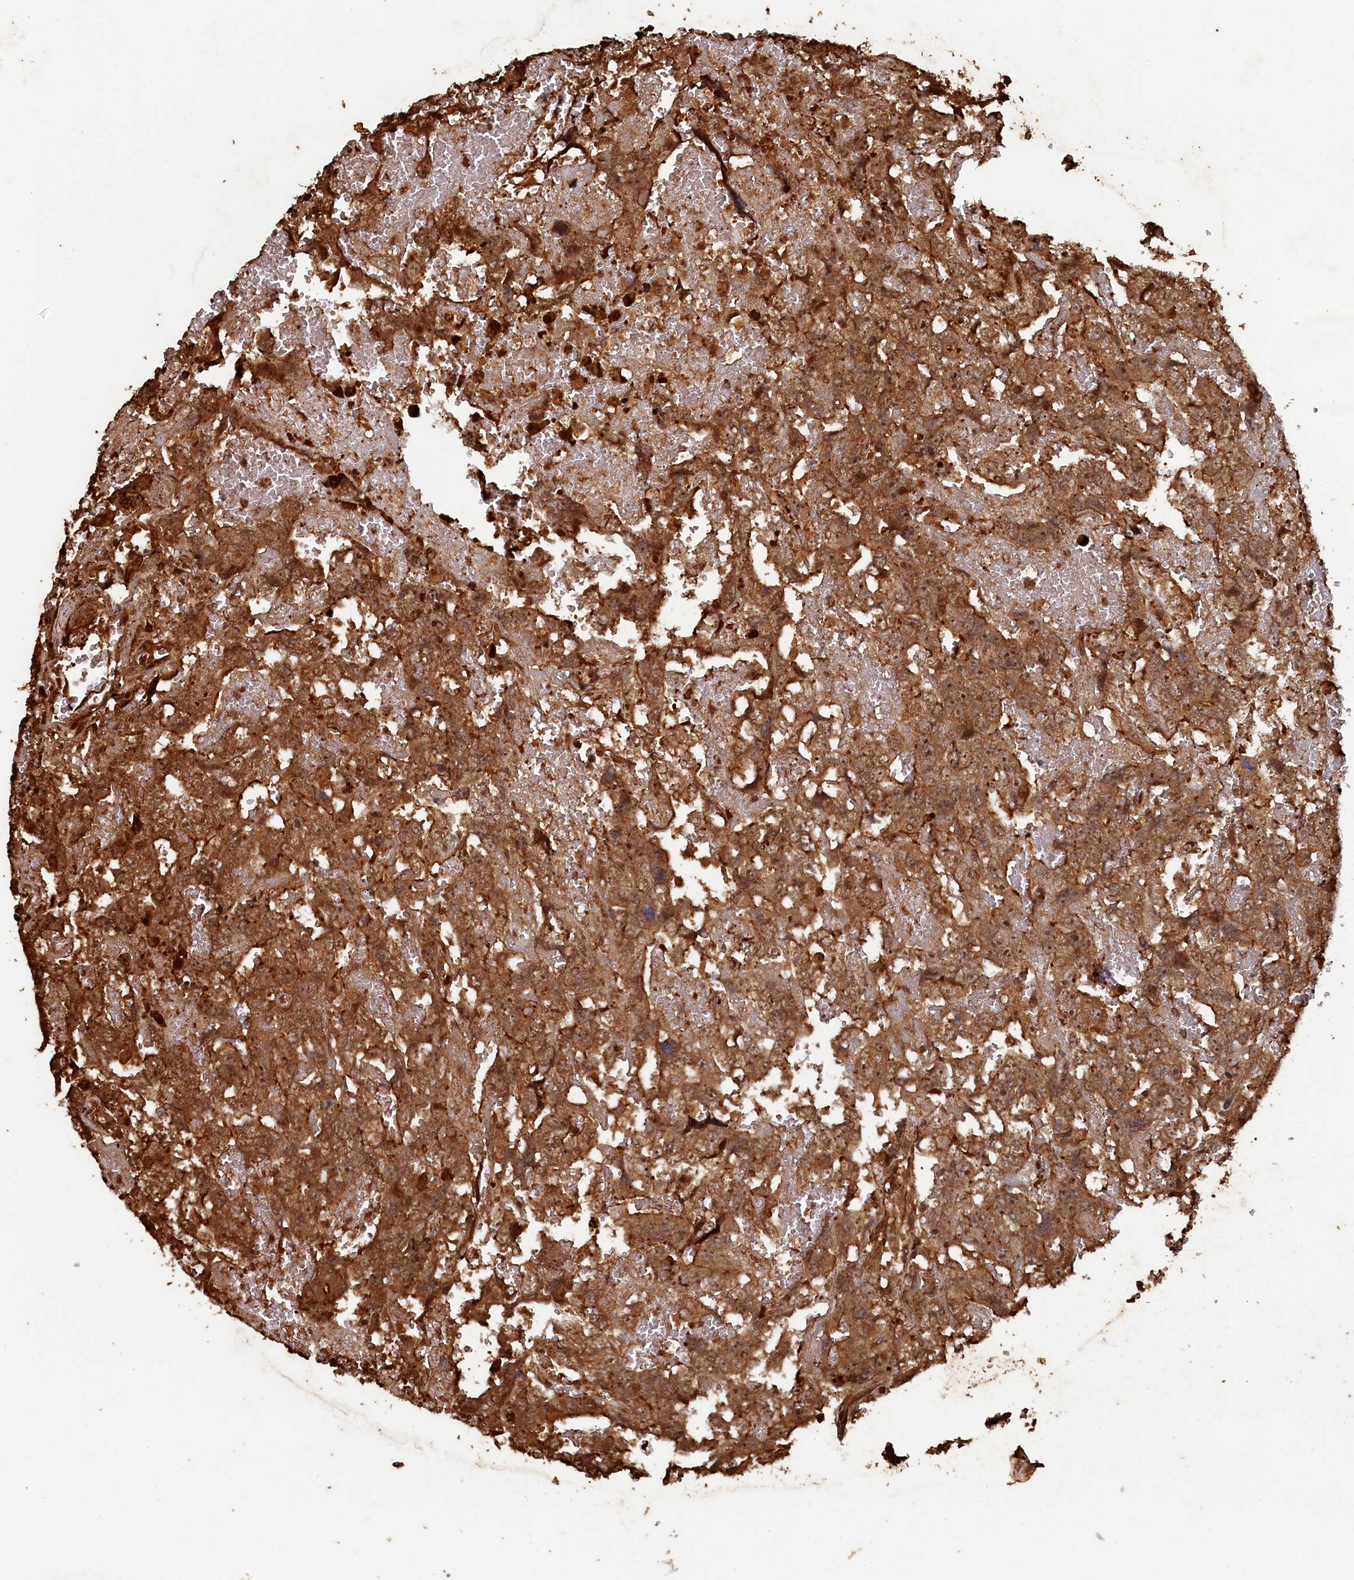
{"staining": {"intensity": "moderate", "quantity": ">75%", "location": "cytoplasmic/membranous"}, "tissue": "testis cancer", "cell_type": "Tumor cells", "image_type": "cancer", "snomed": [{"axis": "morphology", "description": "Carcinoma, Embryonal, NOS"}, {"axis": "topography", "description": "Testis"}], "caption": "Protein expression analysis of testis cancer exhibits moderate cytoplasmic/membranous positivity in about >75% of tumor cells. (brown staining indicates protein expression, while blue staining denotes nuclei).", "gene": "PIGN", "patient": {"sex": "male", "age": 45}}